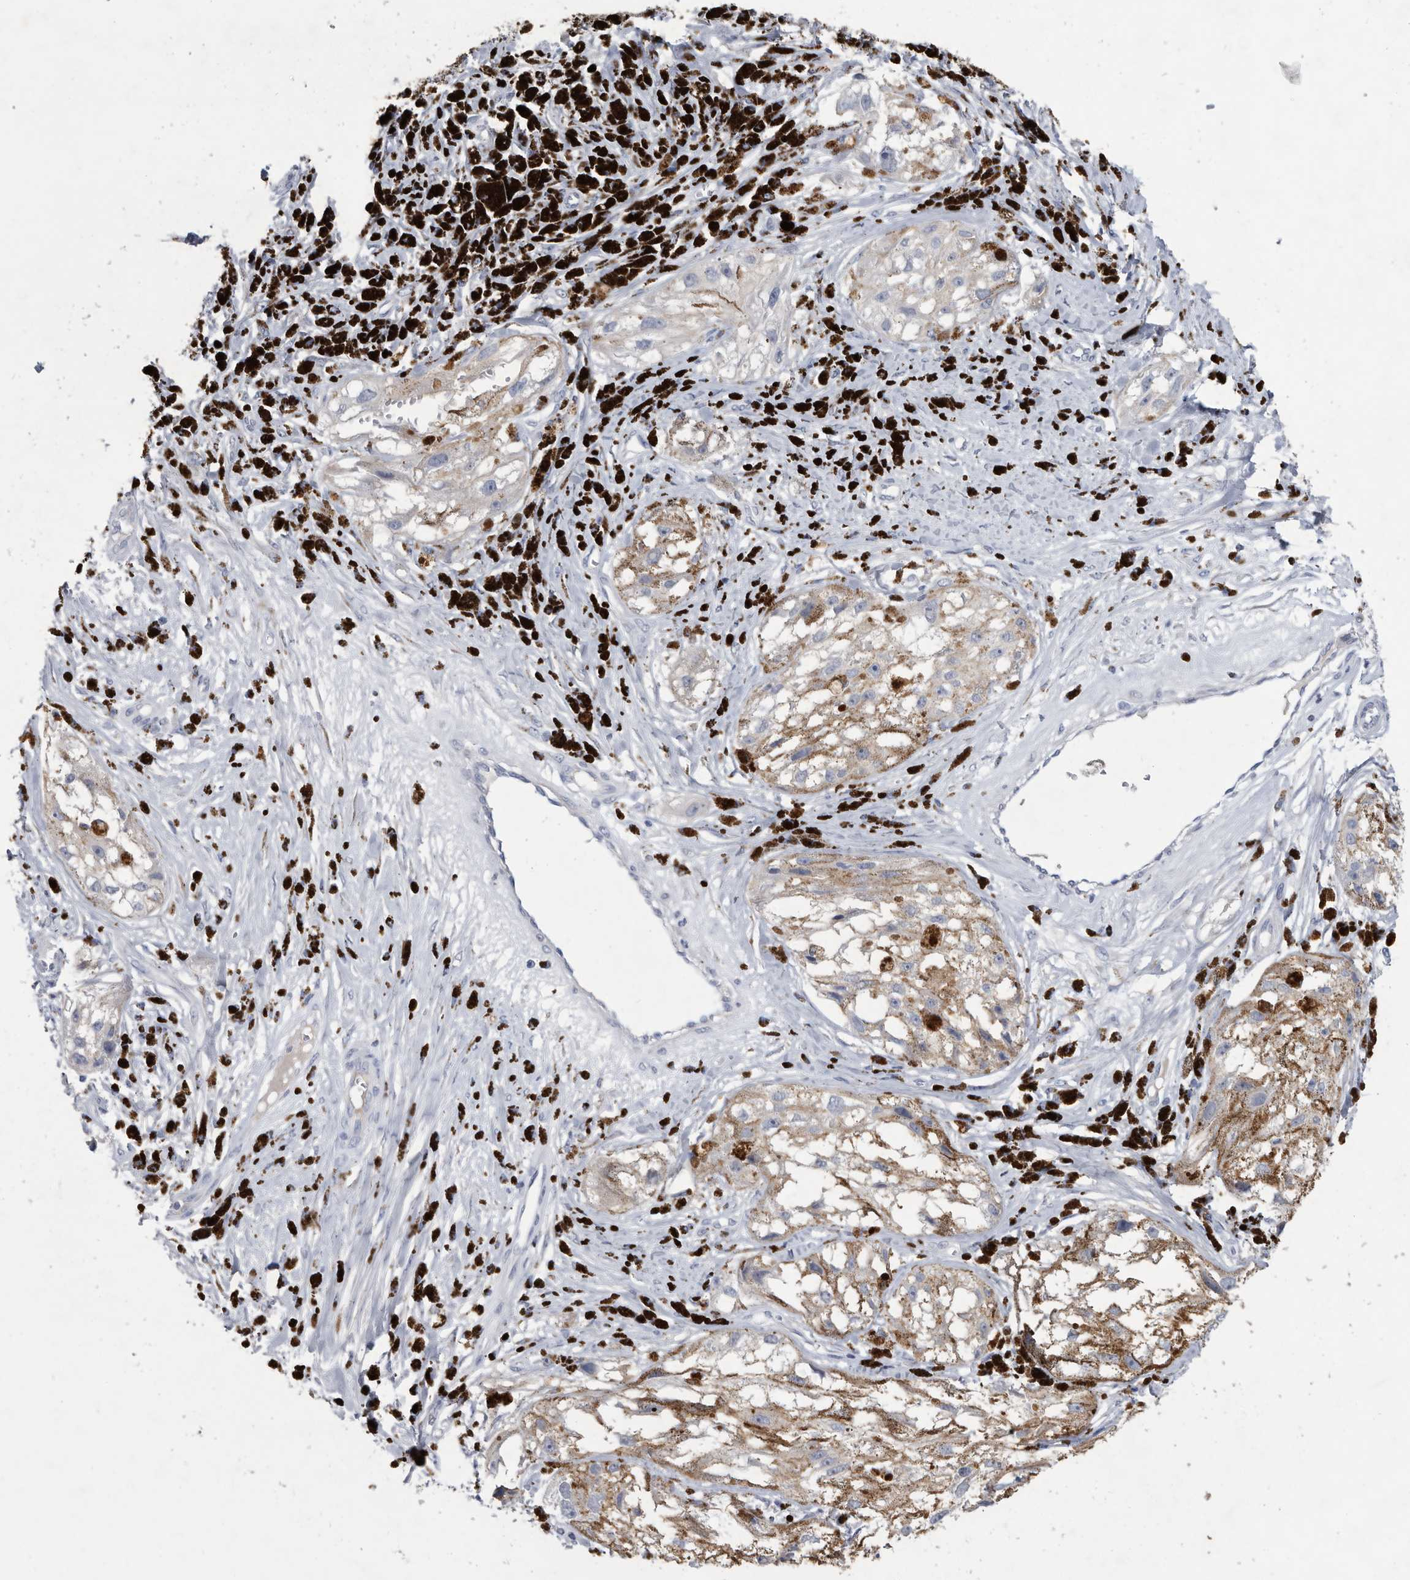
{"staining": {"intensity": "negative", "quantity": "none", "location": "none"}, "tissue": "melanoma", "cell_type": "Tumor cells", "image_type": "cancer", "snomed": [{"axis": "morphology", "description": "Malignant melanoma, NOS"}, {"axis": "topography", "description": "Skin"}], "caption": "Immunohistochemistry of melanoma shows no staining in tumor cells.", "gene": "BTBD6", "patient": {"sex": "male", "age": 88}}